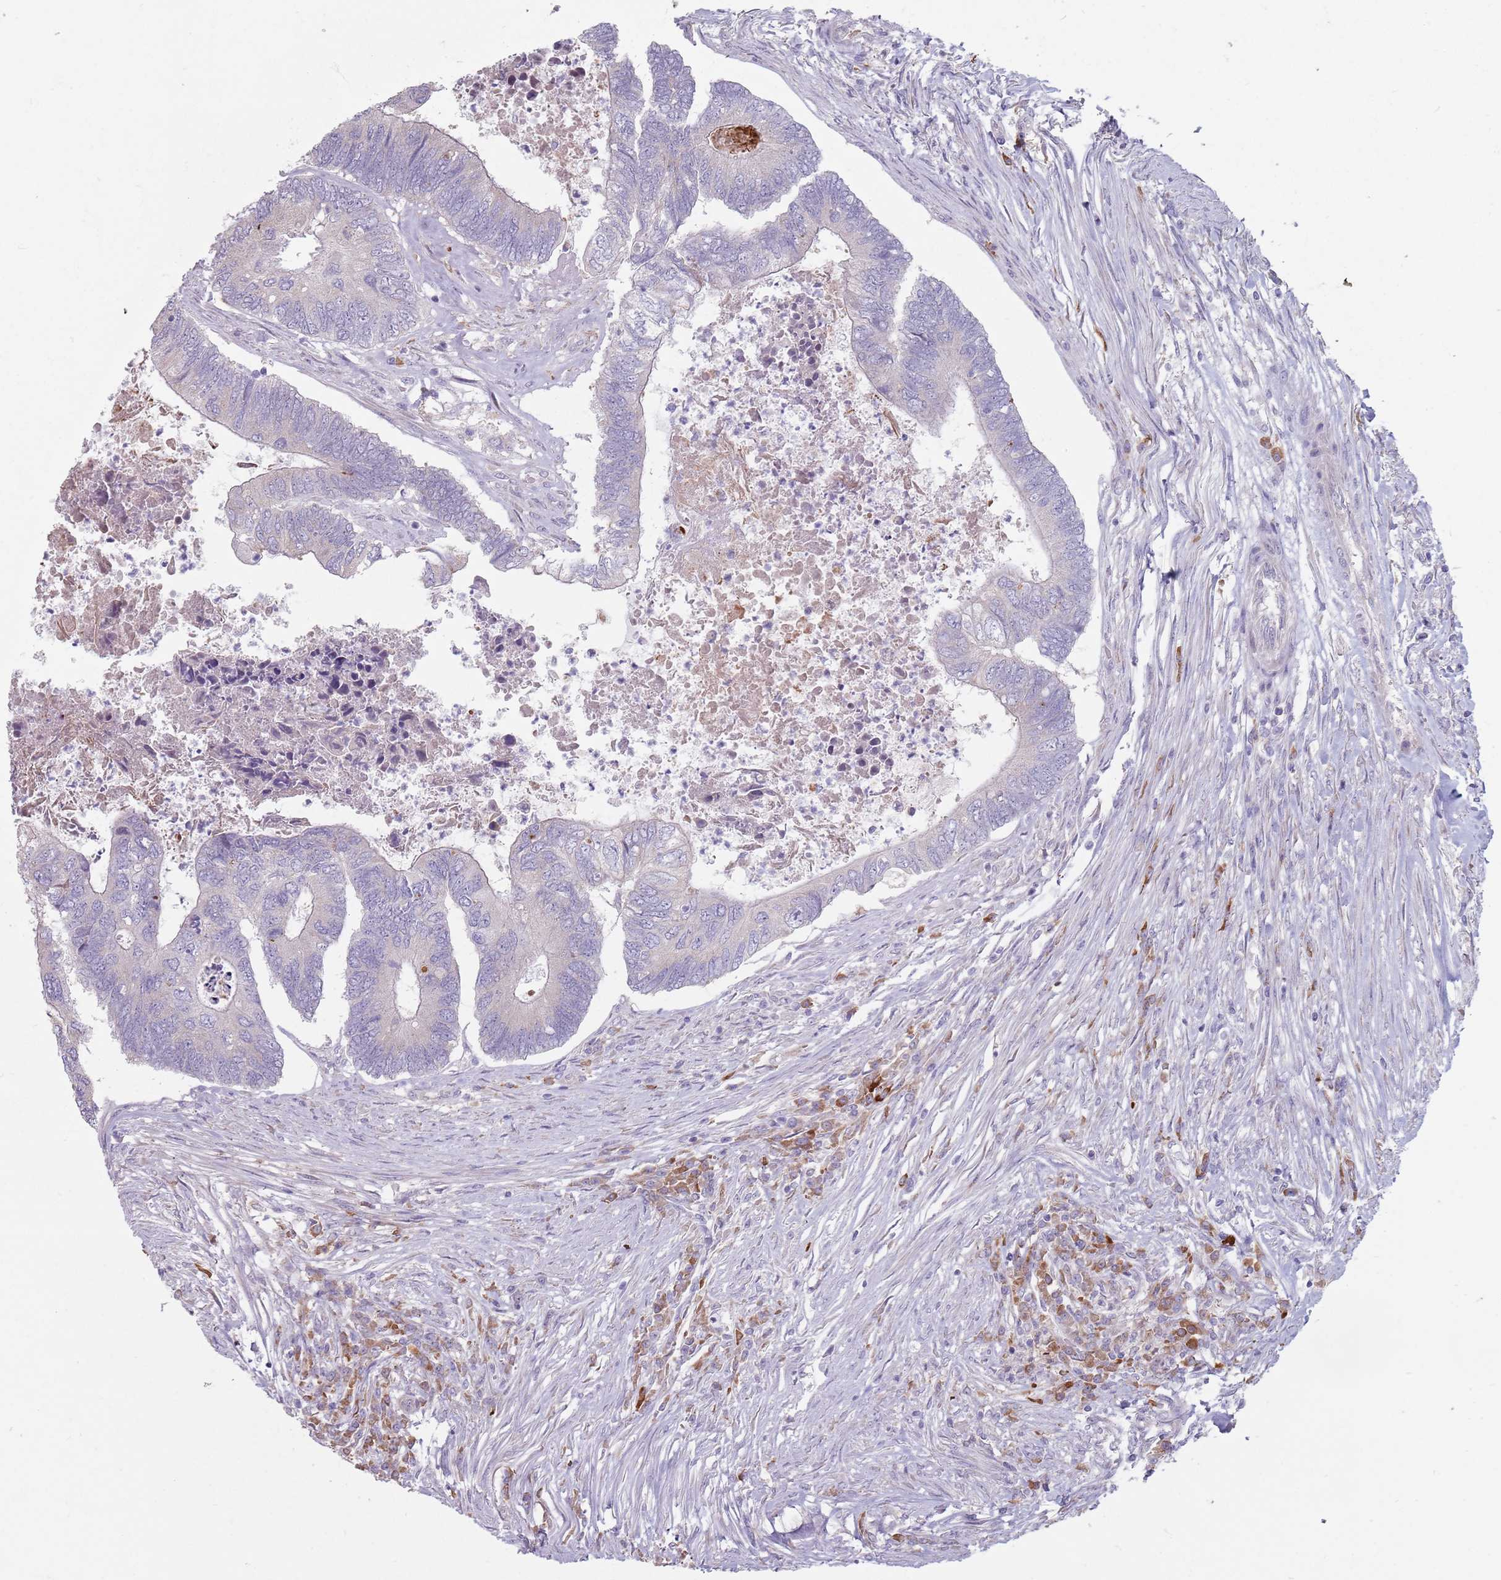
{"staining": {"intensity": "negative", "quantity": "none", "location": "none"}, "tissue": "colorectal cancer", "cell_type": "Tumor cells", "image_type": "cancer", "snomed": [{"axis": "morphology", "description": "Adenocarcinoma, NOS"}, {"axis": "topography", "description": "Colon"}], "caption": "Colorectal adenocarcinoma was stained to show a protein in brown. There is no significant staining in tumor cells.", "gene": "DXO", "patient": {"sex": "female", "age": 67}}